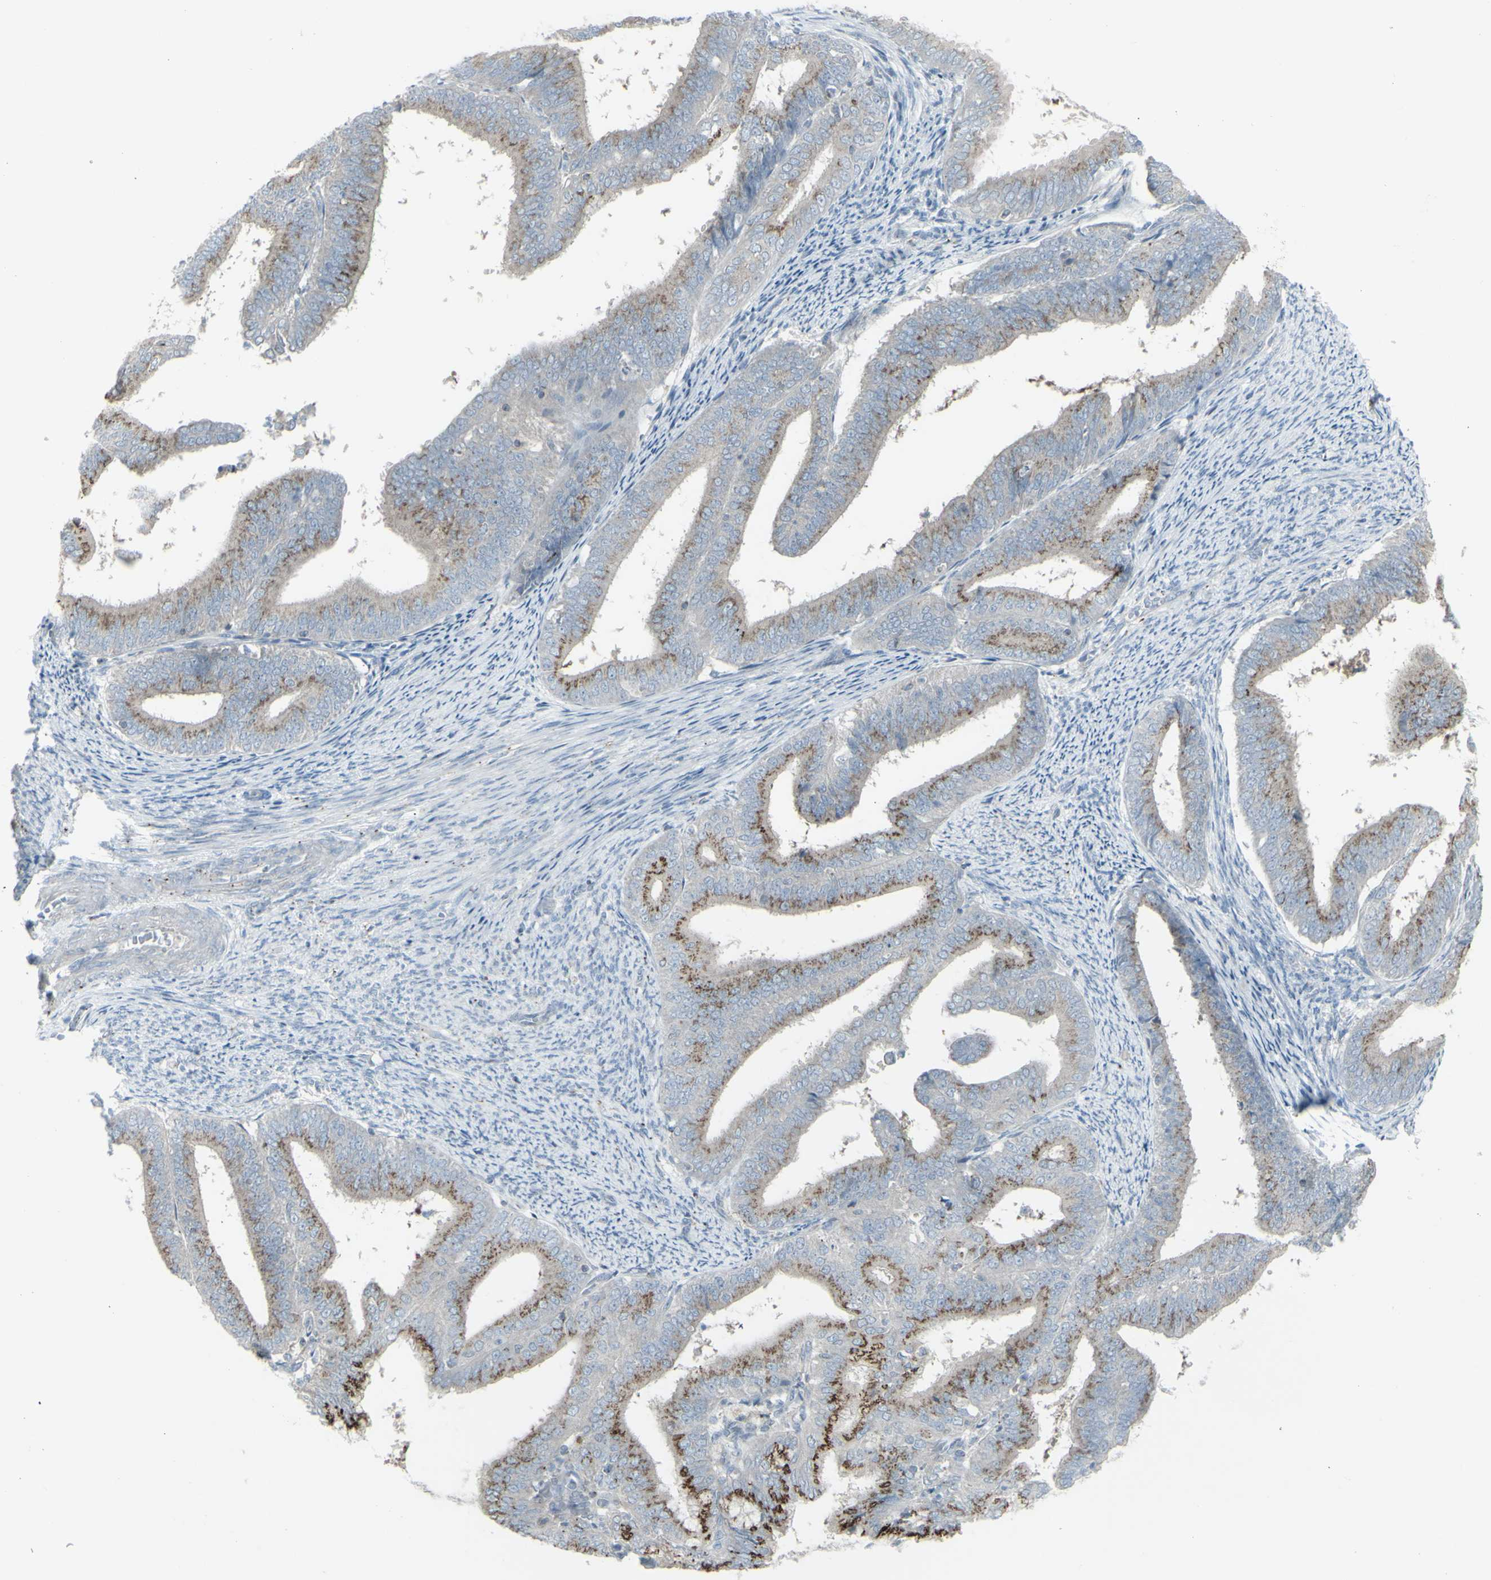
{"staining": {"intensity": "moderate", "quantity": "25%-75%", "location": "cytoplasmic/membranous"}, "tissue": "endometrial cancer", "cell_type": "Tumor cells", "image_type": "cancer", "snomed": [{"axis": "morphology", "description": "Adenocarcinoma, NOS"}, {"axis": "topography", "description": "Endometrium"}], "caption": "There is medium levels of moderate cytoplasmic/membranous positivity in tumor cells of endometrial cancer (adenocarcinoma), as demonstrated by immunohistochemical staining (brown color).", "gene": "GALNT6", "patient": {"sex": "female", "age": 63}}